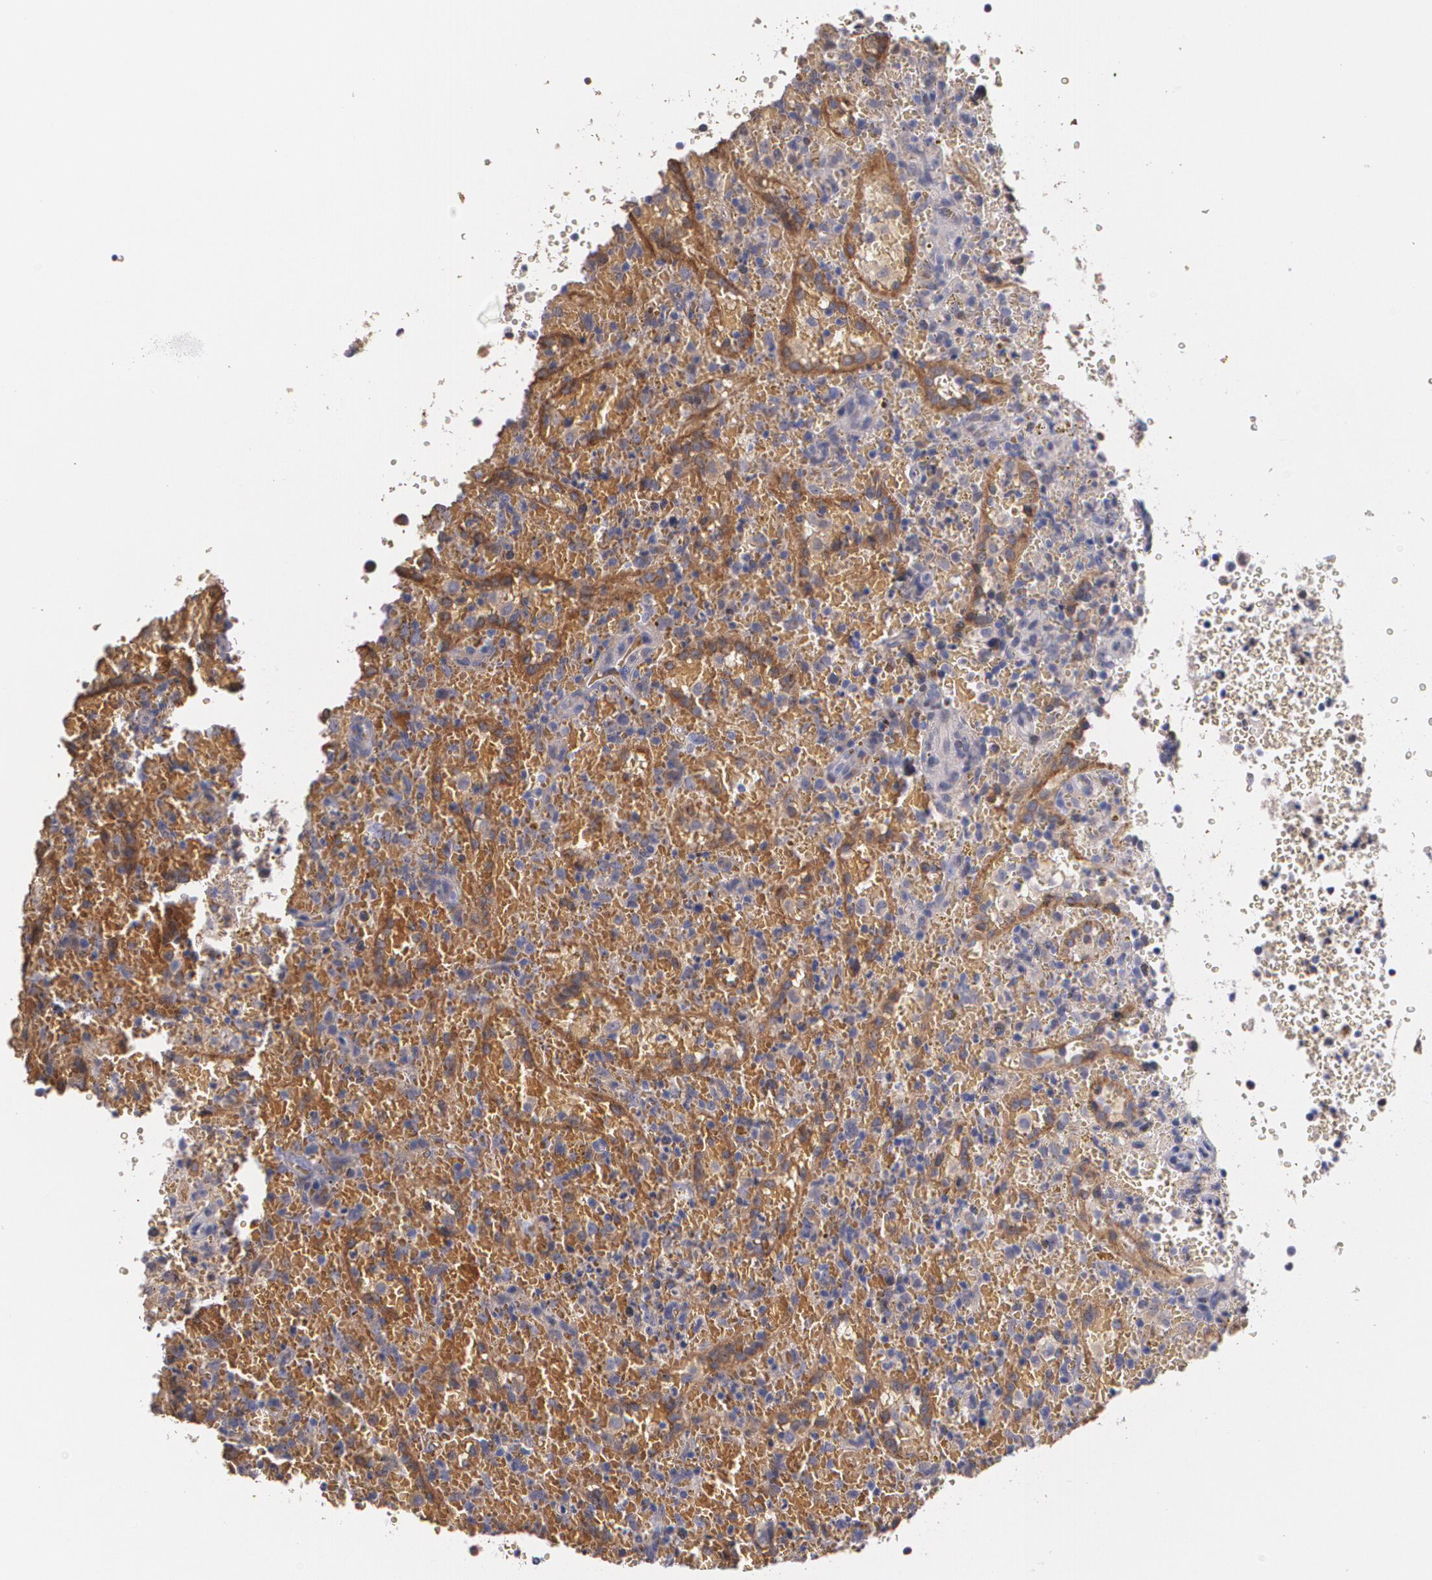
{"staining": {"intensity": "weak", "quantity": "25%-75%", "location": "cytoplasmic/membranous"}, "tissue": "lymphoma", "cell_type": "Tumor cells", "image_type": "cancer", "snomed": [{"axis": "morphology", "description": "Malignant lymphoma, non-Hodgkin's type, High grade"}, {"axis": "topography", "description": "Spleen"}, {"axis": "topography", "description": "Lymph node"}], "caption": "Protein expression by immunohistochemistry displays weak cytoplasmic/membranous expression in approximately 25%-75% of tumor cells in lymphoma.", "gene": "ATF3", "patient": {"sex": "female", "age": 70}}